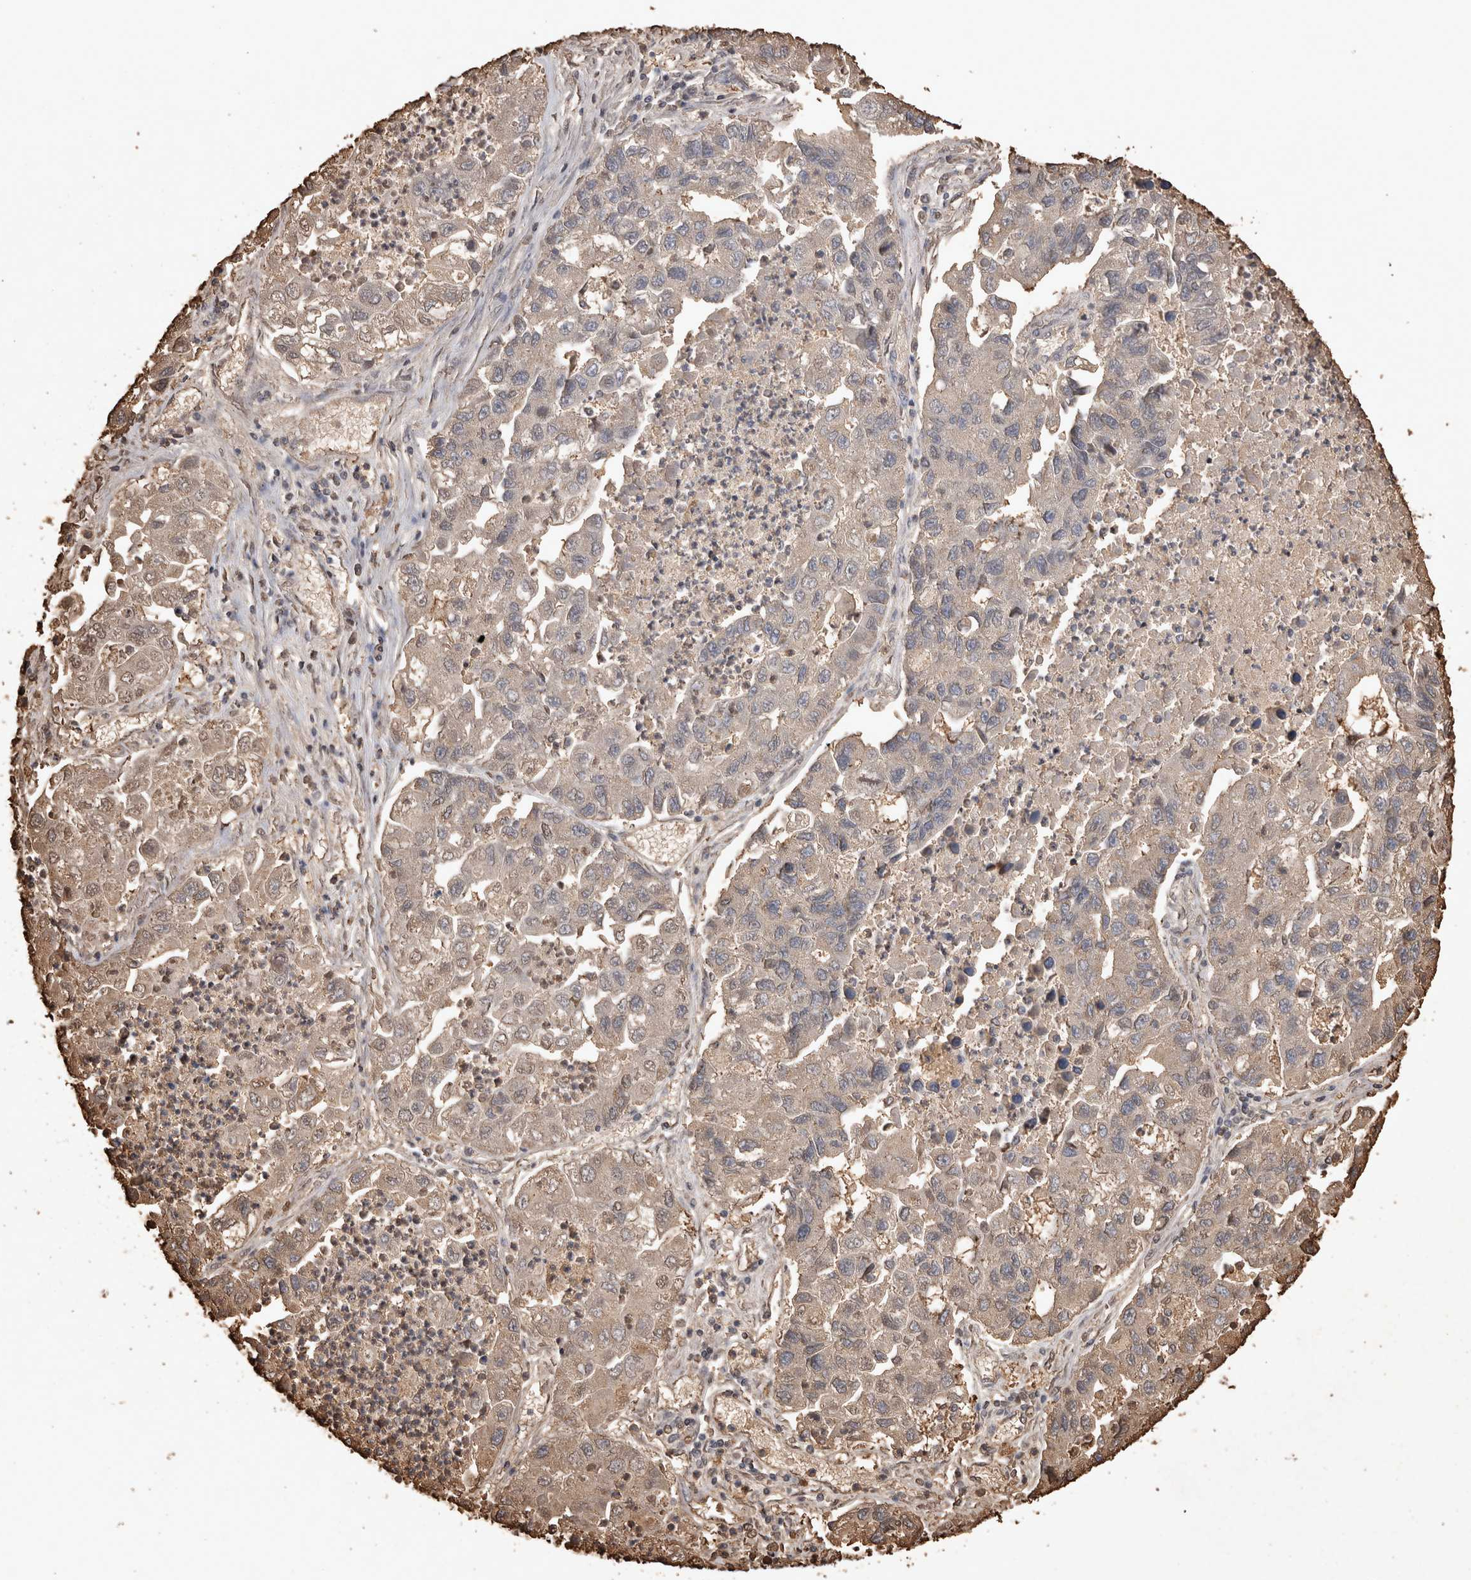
{"staining": {"intensity": "weak", "quantity": ">75%", "location": "cytoplasmic/membranous"}, "tissue": "lung cancer", "cell_type": "Tumor cells", "image_type": "cancer", "snomed": [{"axis": "morphology", "description": "Adenocarcinoma, NOS"}, {"axis": "topography", "description": "Lung"}], "caption": "Protein expression analysis of human lung adenocarcinoma reveals weak cytoplasmic/membranous expression in about >75% of tumor cells.", "gene": "IL17RC", "patient": {"sex": "female", "age": 51}}